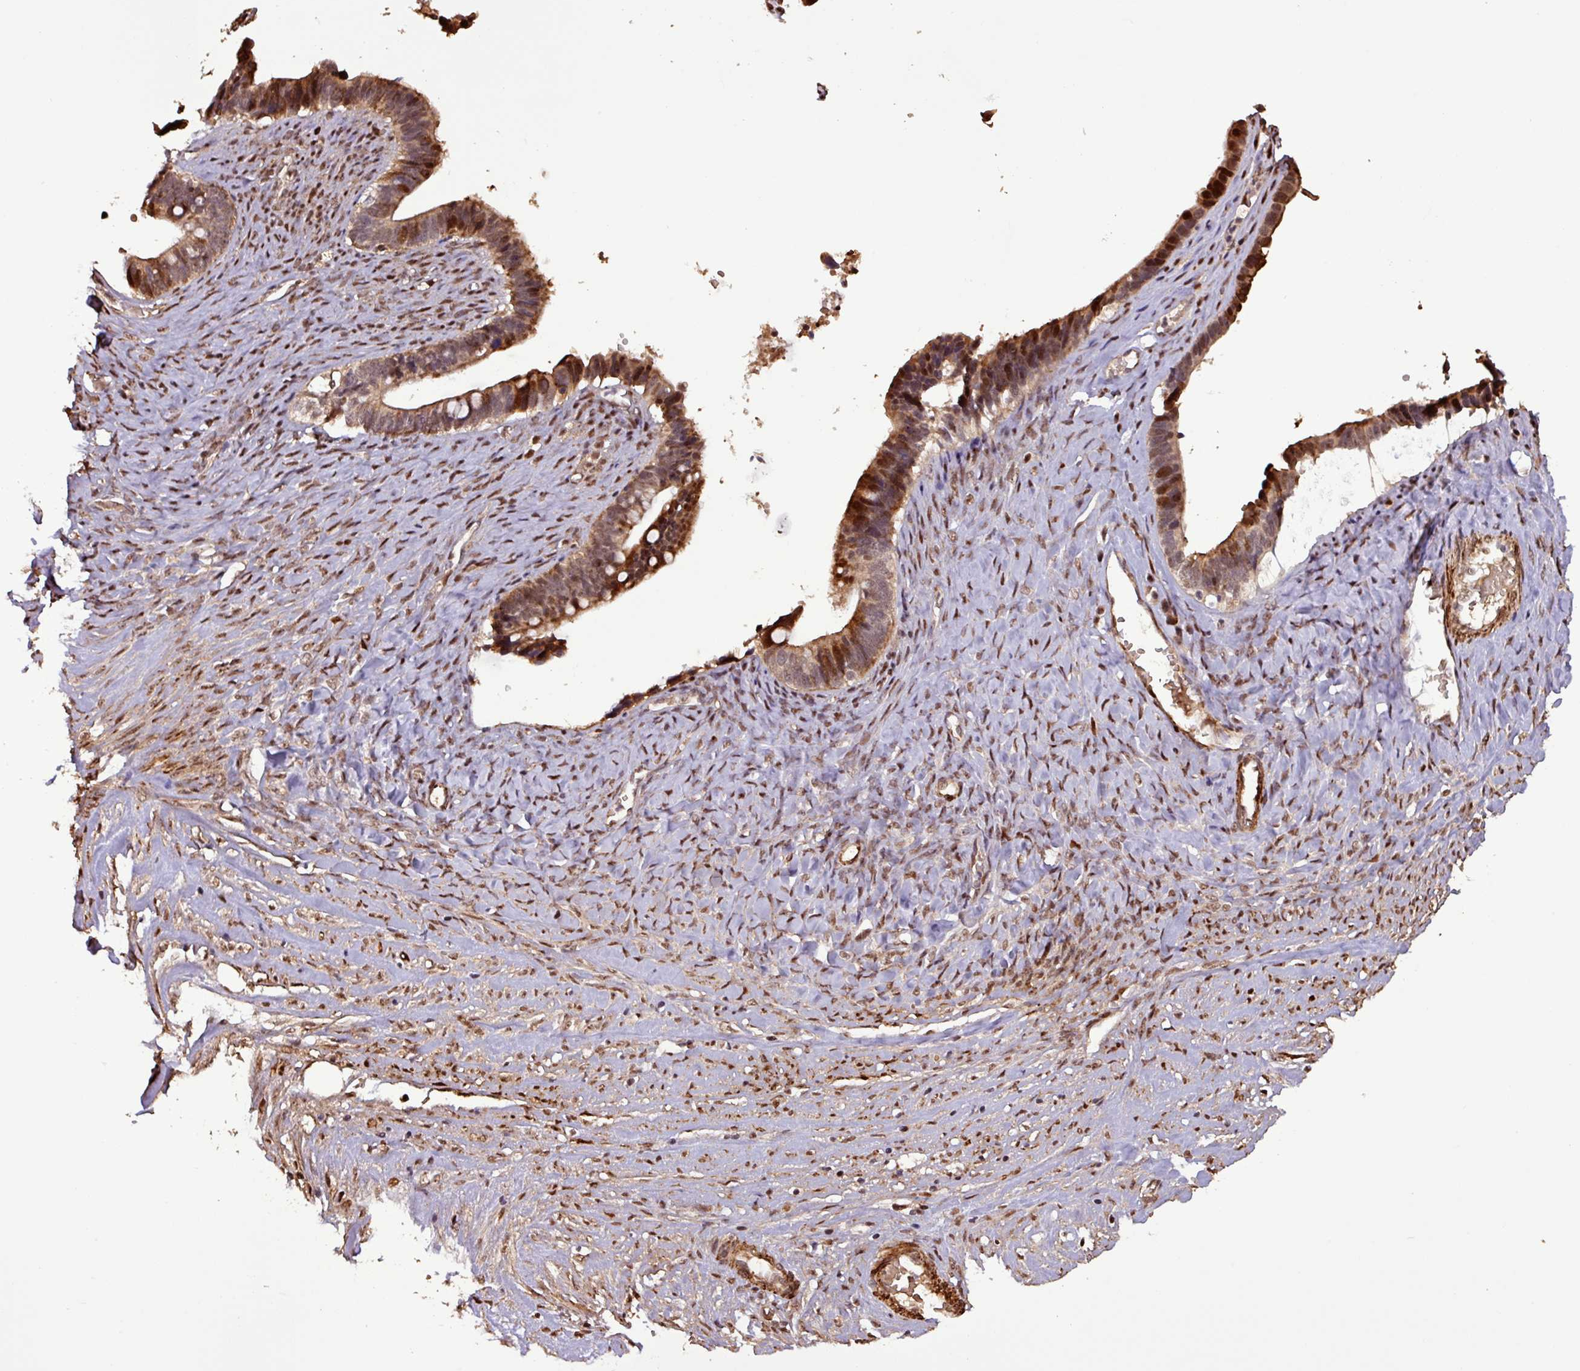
{"staining": {"intensity": "moderate", "quantity": ">75%", "location": "cytoplasmic/membranous,nuclear"}, "tissue": "ovarian cancer", "cell_type": "Tumor cells", "image_type": "cancer", "snomed": [{"axis": "morphology", "description": "Cystadenocarcinoma, serous, NOS"}, {"axis": "topography", "description": "Ovary"}], "caption": "Serous cystadenocarcinoma (ovarian) was stained to show a protein in brown. There is medium levels of moderate cytoplasmic/membranous and nuclear positivity in about >75% of tumor cells. The protein of interest is stained brown, and the nuclei are stained in blue (DAB (3,3'-diaminobenzidine) IHC with brightfield microscopy, high magnification).", "gene": "SLC22A24", "patient": {"sex": "female", "age": 56}}